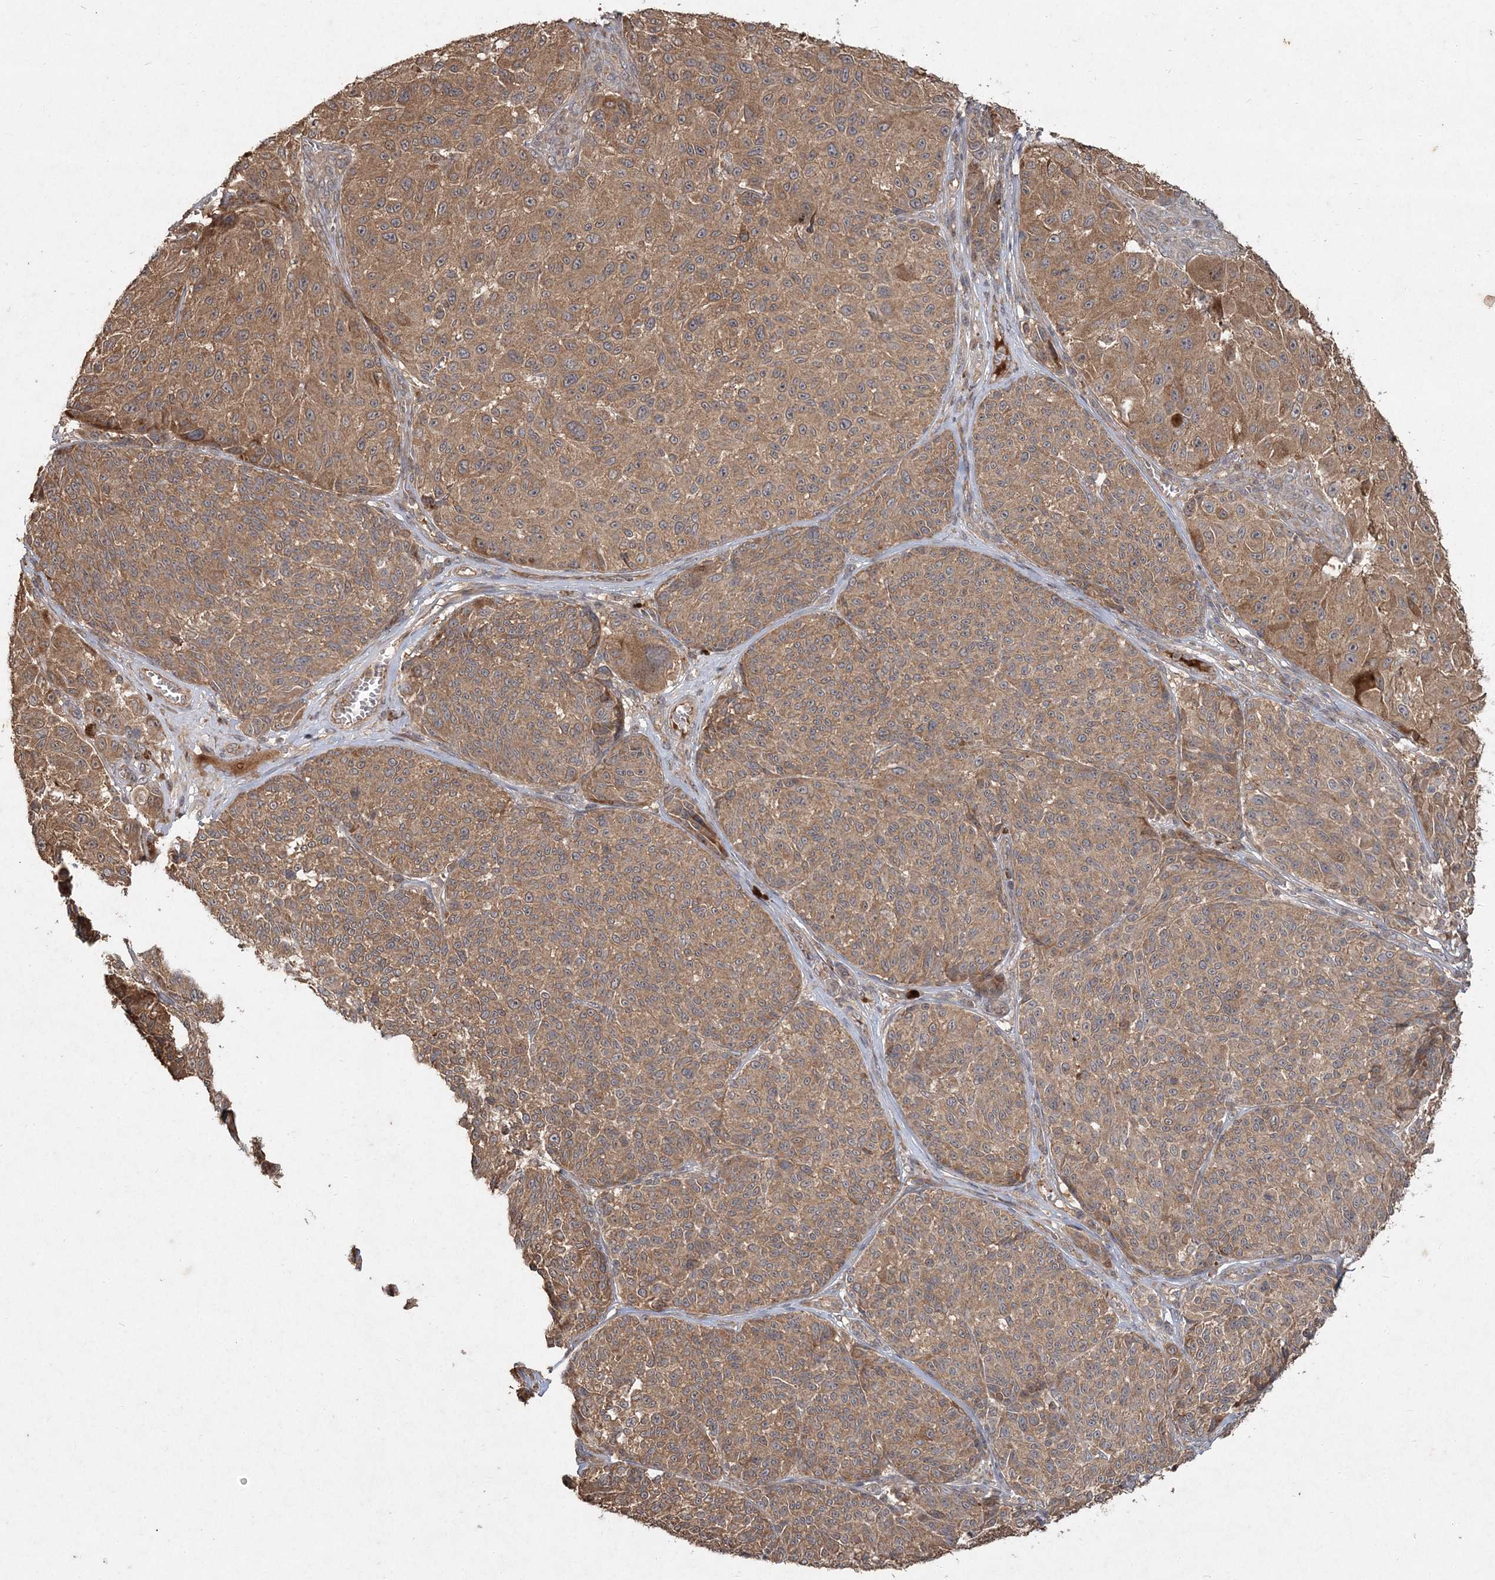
{"staining": {"intensity": "moderate", "quantity": ">75%", "location": "cytoplasmic/membranous"}, "tissue": "melanoma", "cell_type": "Tumor cells", "image_type": "cancer", "snomed": [{"axis": "morphology", "description": "Malignant melanoma, NOS"}, {"axis": "topography", "description": "Skin"}], "caption": "Tumor cells demonstrate moderate cytoplasmic/membranous positivity in about >75% of cells in melanoma. Ihc stains the protein of interest in brown and the nuclei are stained blue.", "gene": "SPRY1", "patient": {"sex": "male", "age": 83}}